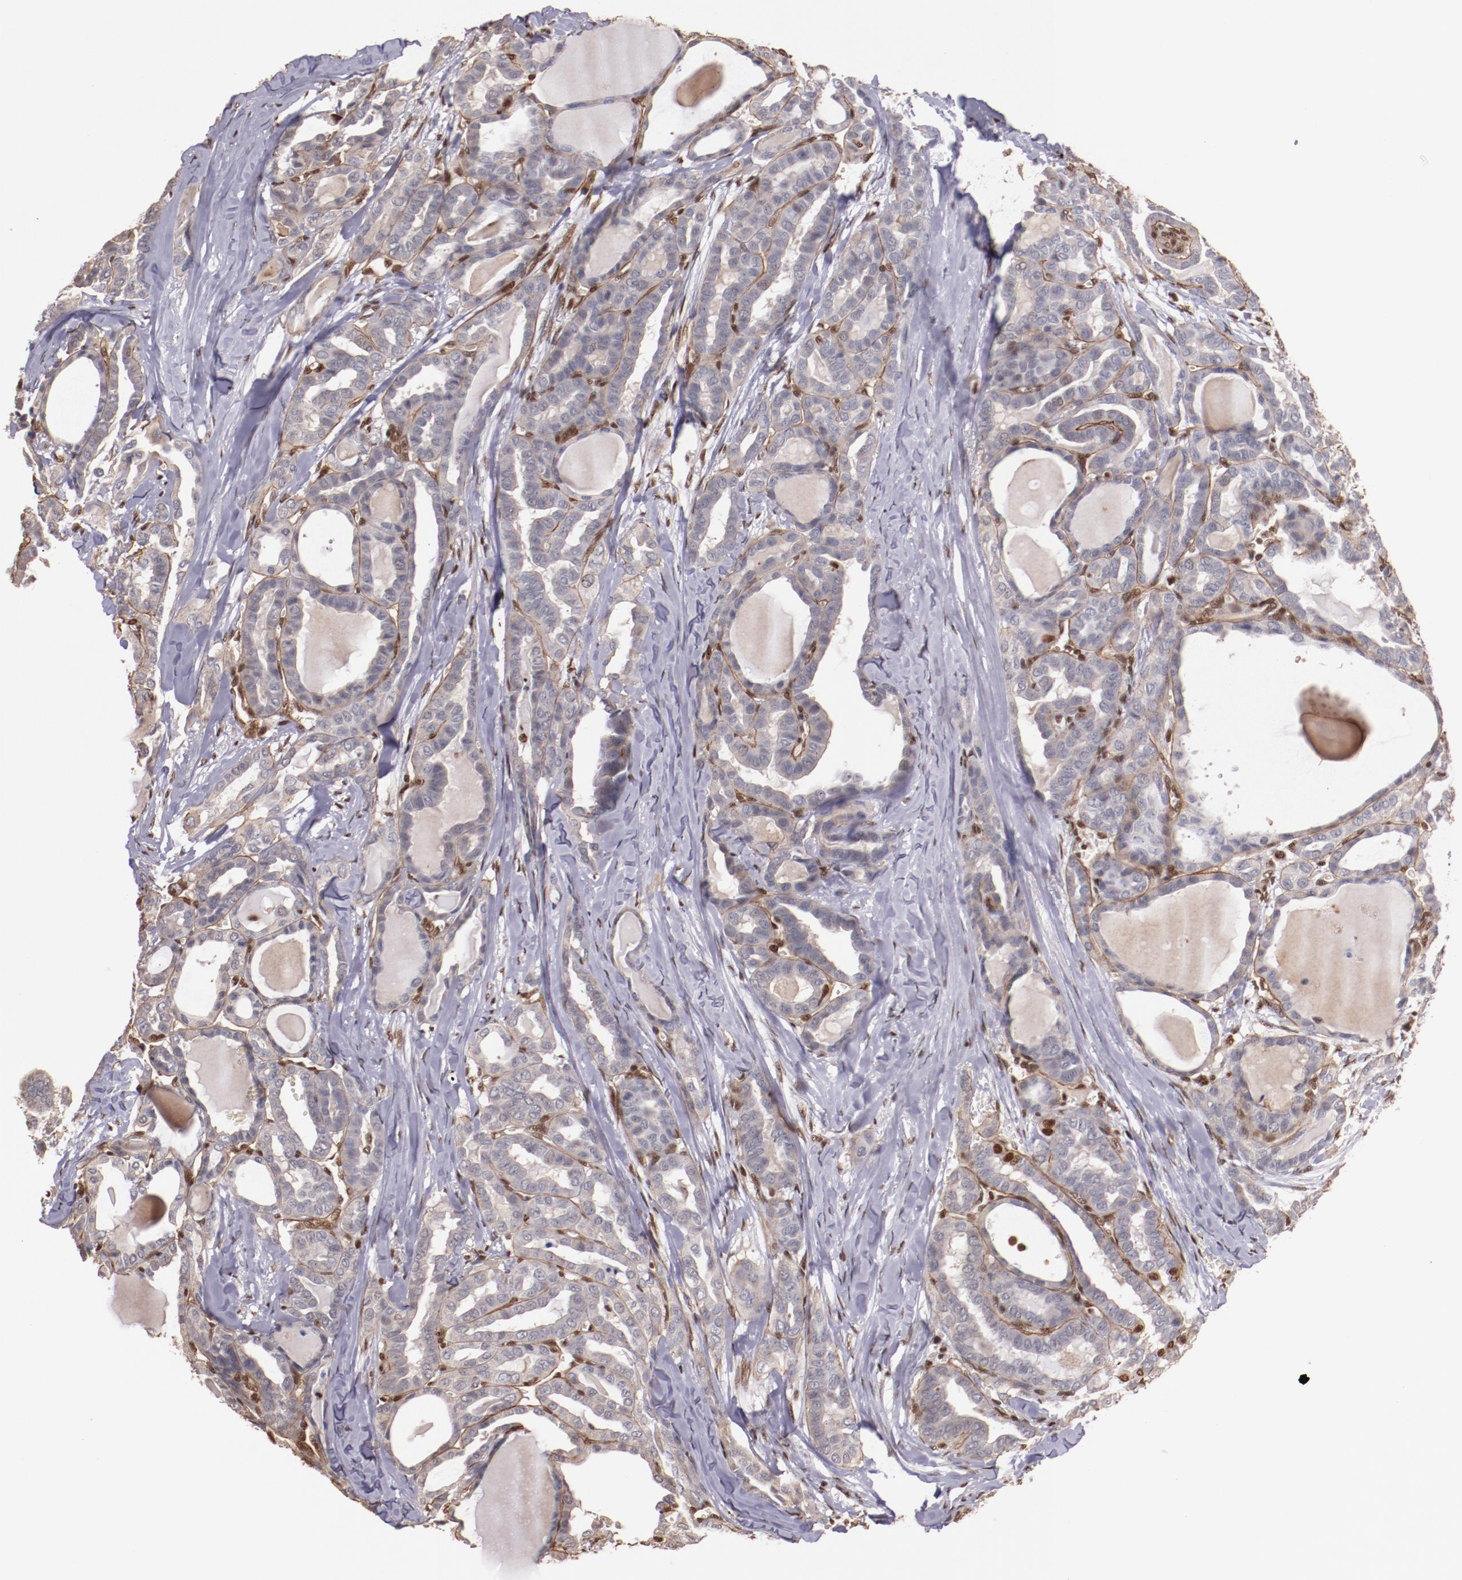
{"staining": {"intensity": "weak", "quantity": "<25%", "location": "cytoplasmic/membranous"}, "tissue": "thyroid cancer", "cell_type": "Tumor cells", "image_type": "cancer", "snomed": [{"axis": "morphology", "description": "Carcinoma, NOS"}, {"axis": "topography", "description": "Thyroid gland"}], "caption": "High power microscopy photomicrograph of an immunohistochemistry micrograph of carcinoma (thyroid), revealing no significant staining in tumor cells.", "gene": "STAG2", "patient": {"sex": "female", "age": 91}}